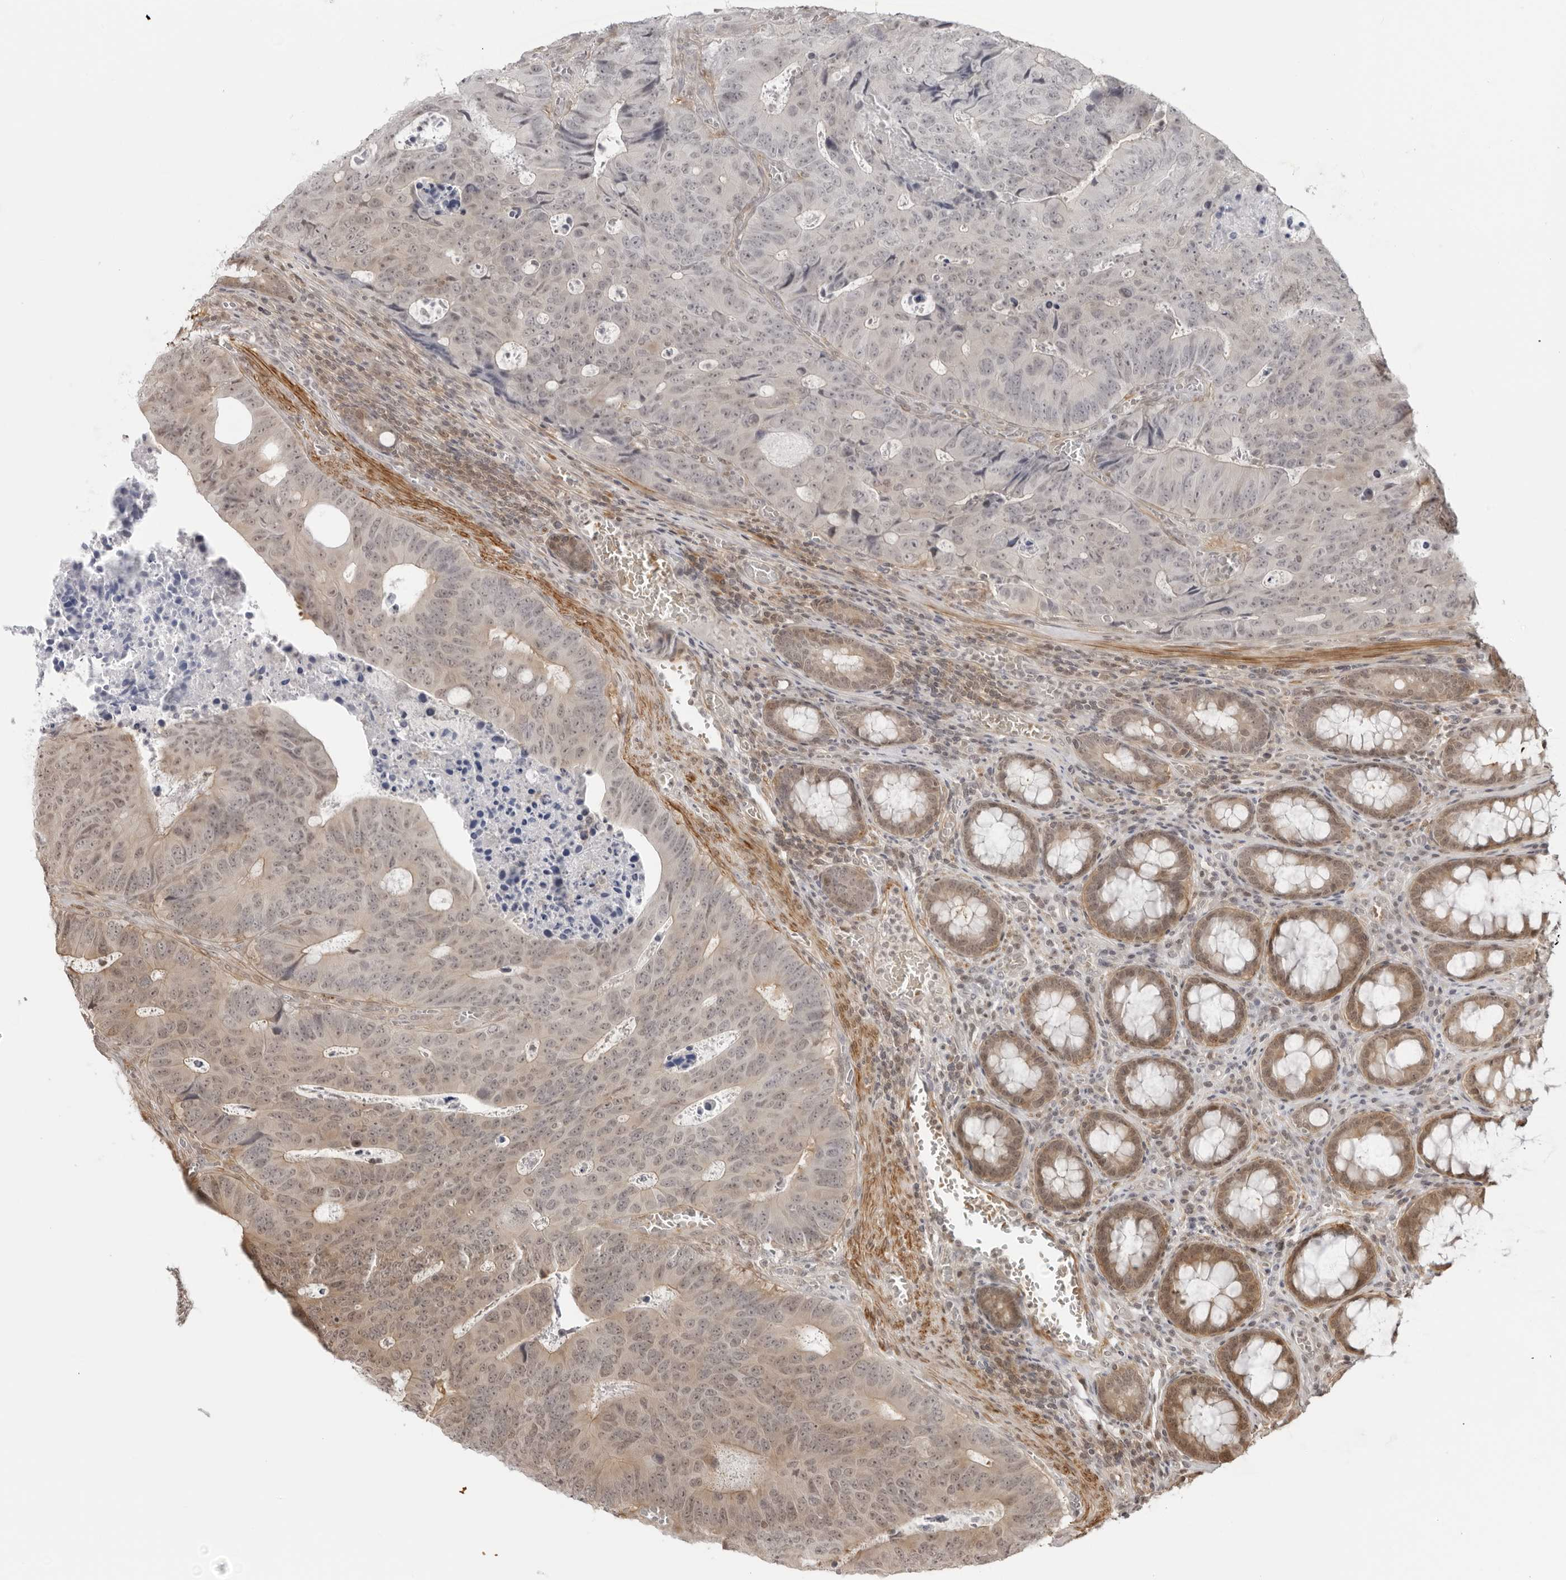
{"staining": {"intensity": "weak", "quantity": "25%-75%", "location": "nuclear"}, "tissue": "colorectal cancer", "cell_type": "Tumor cells", "image_type": "cancer", "snomed": [{"axis": "morphology", "description": "Adenocarcinoma, NOS"}, {"axis": "topography", "description": "Colon"}], "caption": "This is an image of IHC staining of colorectal cancer, which shows weak positivity in the nuclear of tumor cells.", "gene": "RNF146", "patient": {"sex": "male", "age": 87}}